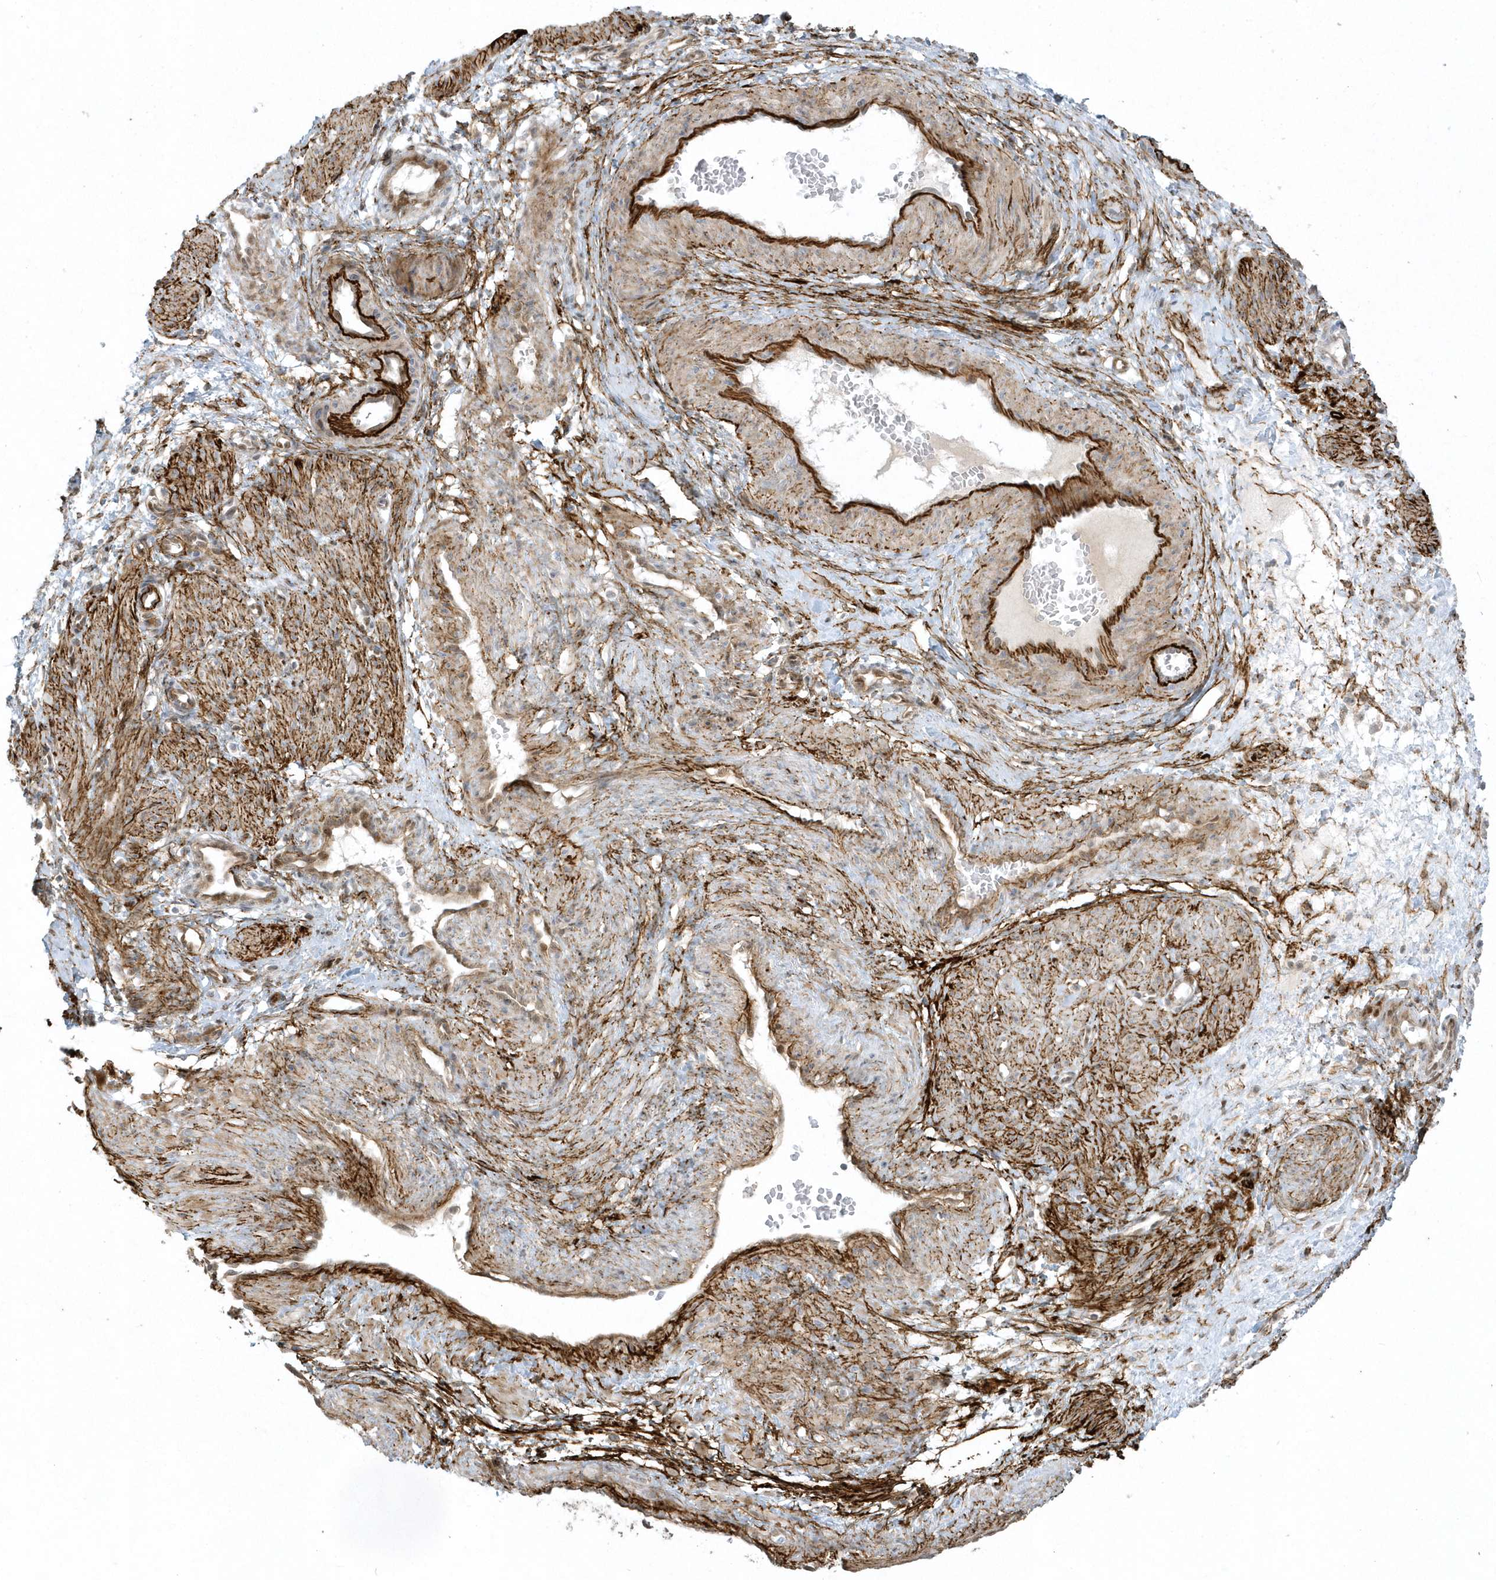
{"staining": {"intensity": "moderate", "quantity": ">75%", "location": "cytoplasmic/membranous"}, "tissue": "smooth muscle", "cell_type": "Smooth muscle cells", "image_type": "normal", "snomed": [{"axis": "morphology", "description": "Normal tissue, NOS"}, {"axis": "topography", "description": "Endometrium"}], "caption": "Immunohistochemical staining of normal human smooth muscle demonstrates moderate cytoplasmic/membranous protein staining in about >75% of smooth muscle cells. Using DAB (3,3'-diaminobenzidine) (brown) and hematoxylin (blue) stains, captured at high magnification using brightfield microscopy.", "gene": "MASP2", "patient": {"sex": "female", "age": 33}}